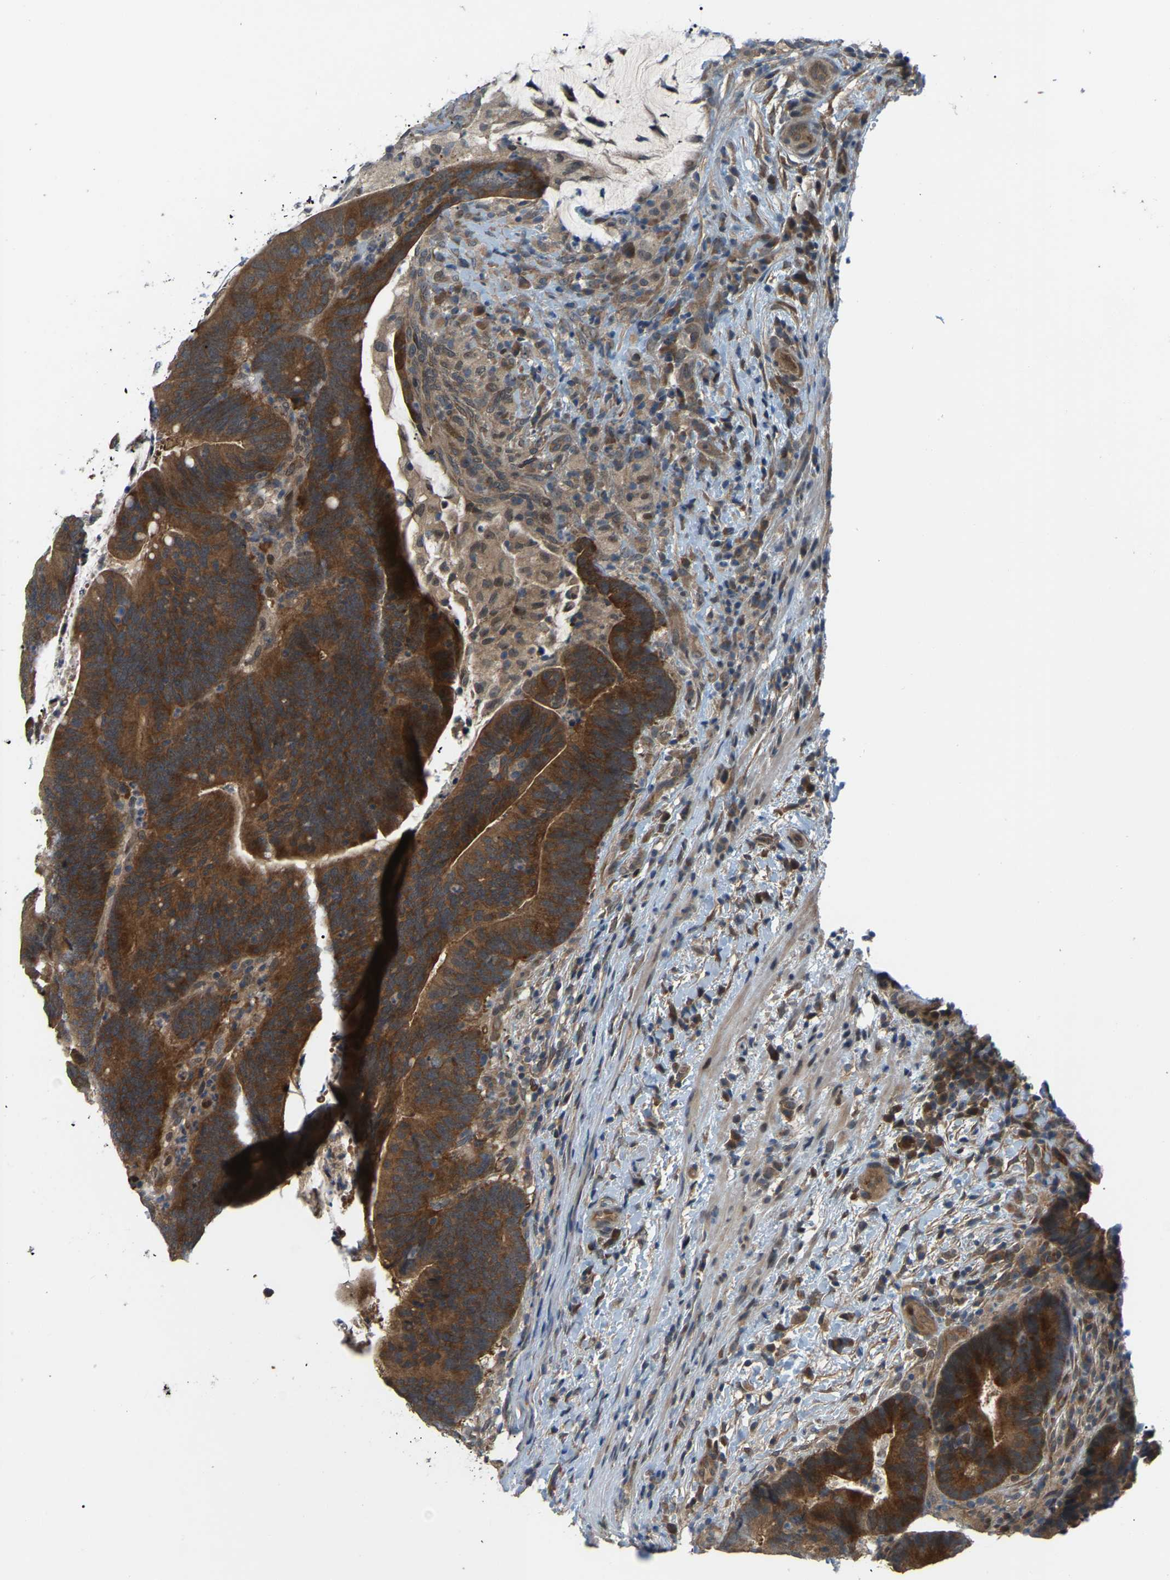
{"staining": {"intensity": "strong", "quantity": ">75%", "location": "cytoplasmic/membranous"}, "tissue": "colorectal cancer", "cell_type": "Tumor cells", "image_type": "cancer", "snomed": [{"axis": "morphology", "description": "Adenocarcinoma, NOS"}, {"axis": "topography", "description": "Colon"}], "caption": "Brown immunohistochemical staining in colorectal cancer demonstrates strong cytoplasmic/membranous staining in approximately >75% of tumor cells. (Stains: DAB in brown, nuclei in blue, Microscopy: brightfield microscopy at high magnification).", "gene": "CROT", "patient": {"sex": "female", "age": 66}}